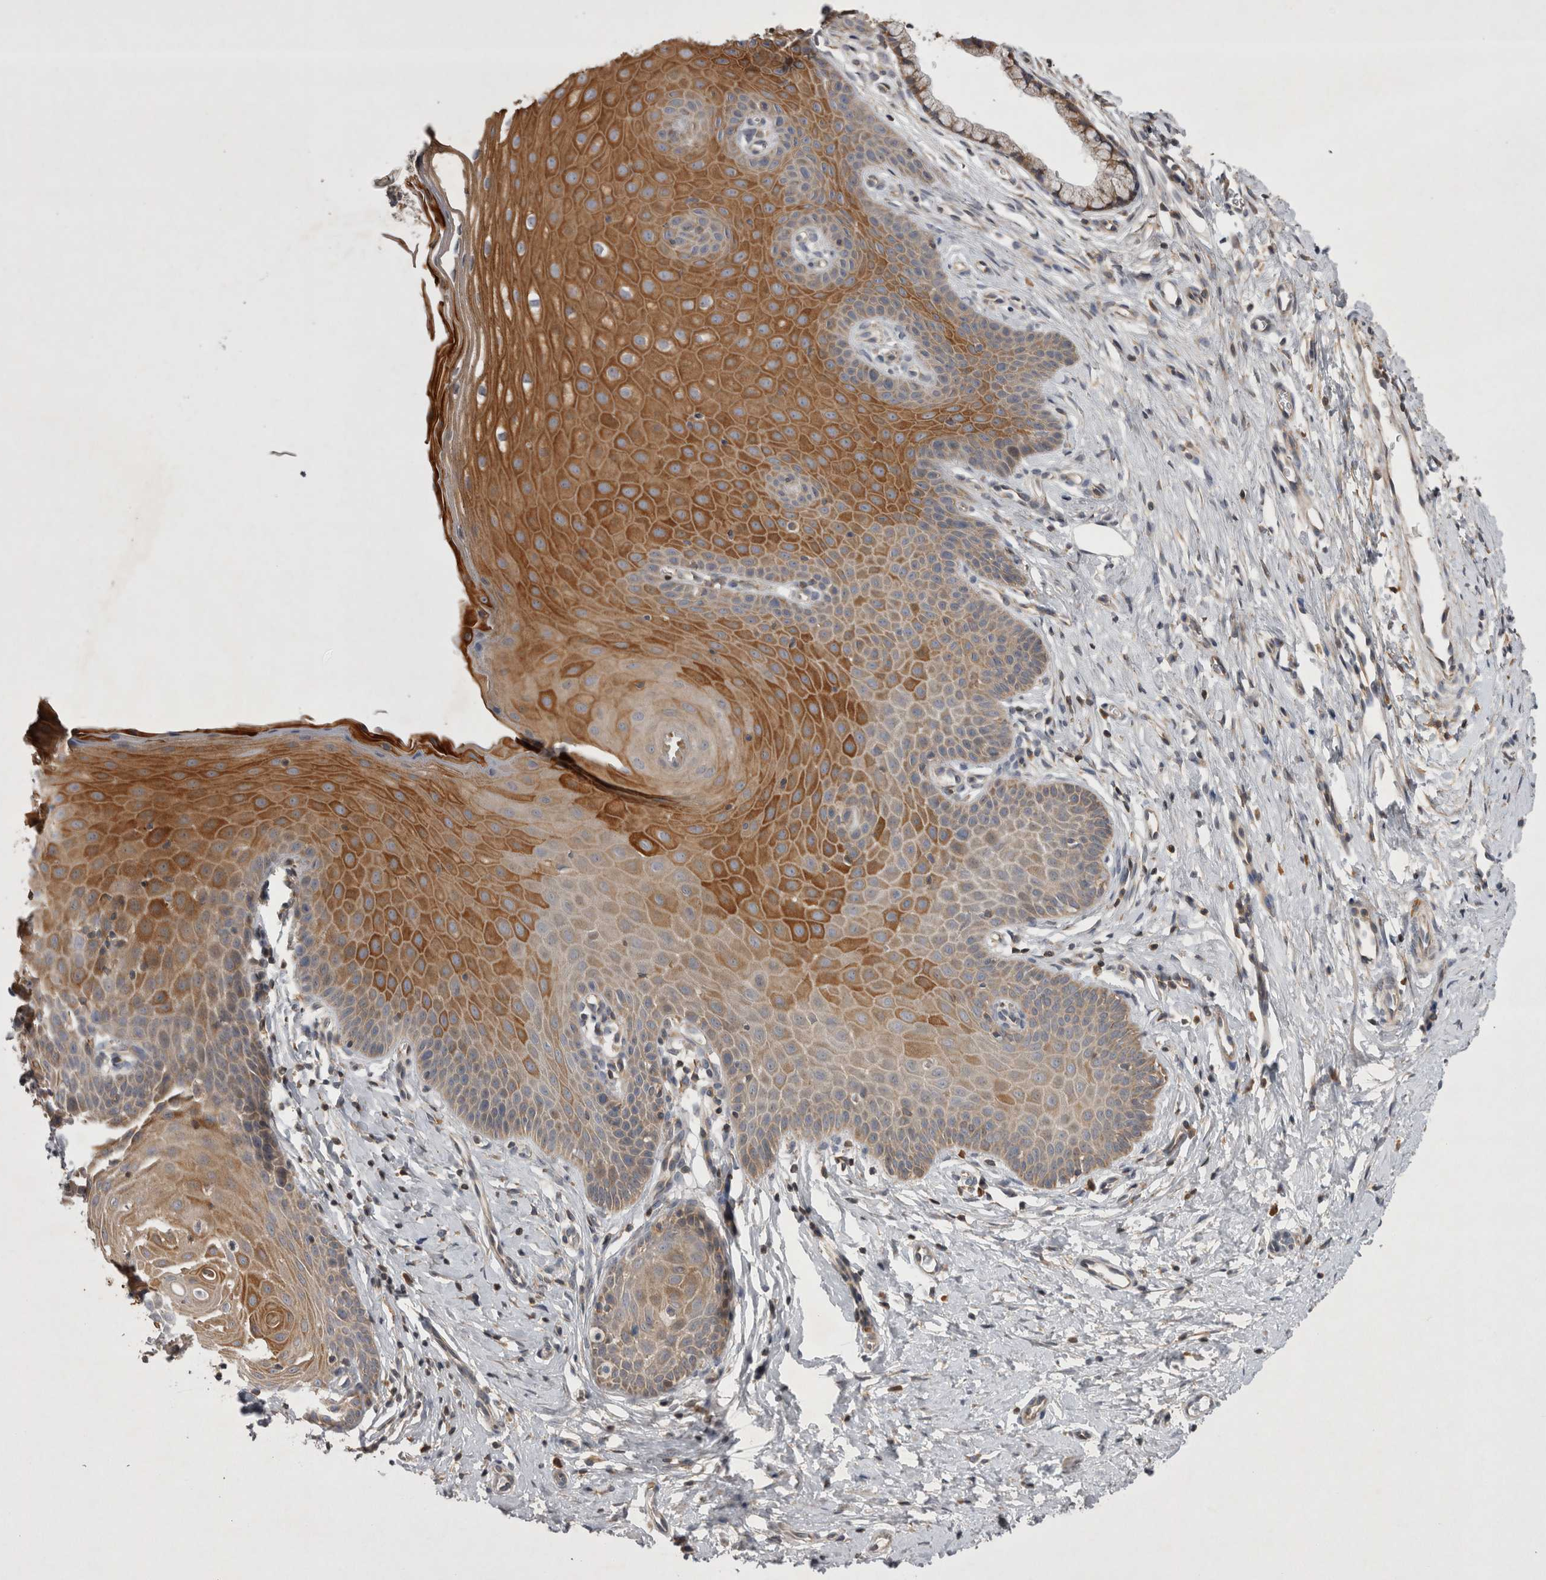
{"staining": {"intensity": "weak", "quantity": ">75%", "location": "cytoplasmic/membranous"}, "tissue": "cervix", "cell_type": "Glandular cells", "image_type": "normal", "snomed": [{"axis": "morphology", "description": "Normal tissue, NOS"}, {"axis": "topography", "description": "Cervix"}], "caption": "Protein expression analysis of benign human cervix reveals weak cytoplasmic/membranous staining in approximately >75% of glandular cells. (DAB = brown stain, brightfield microscopy at high magnification).", "gene": "TSPOAP1", "patient": {"sex": "female", "age": 36}}